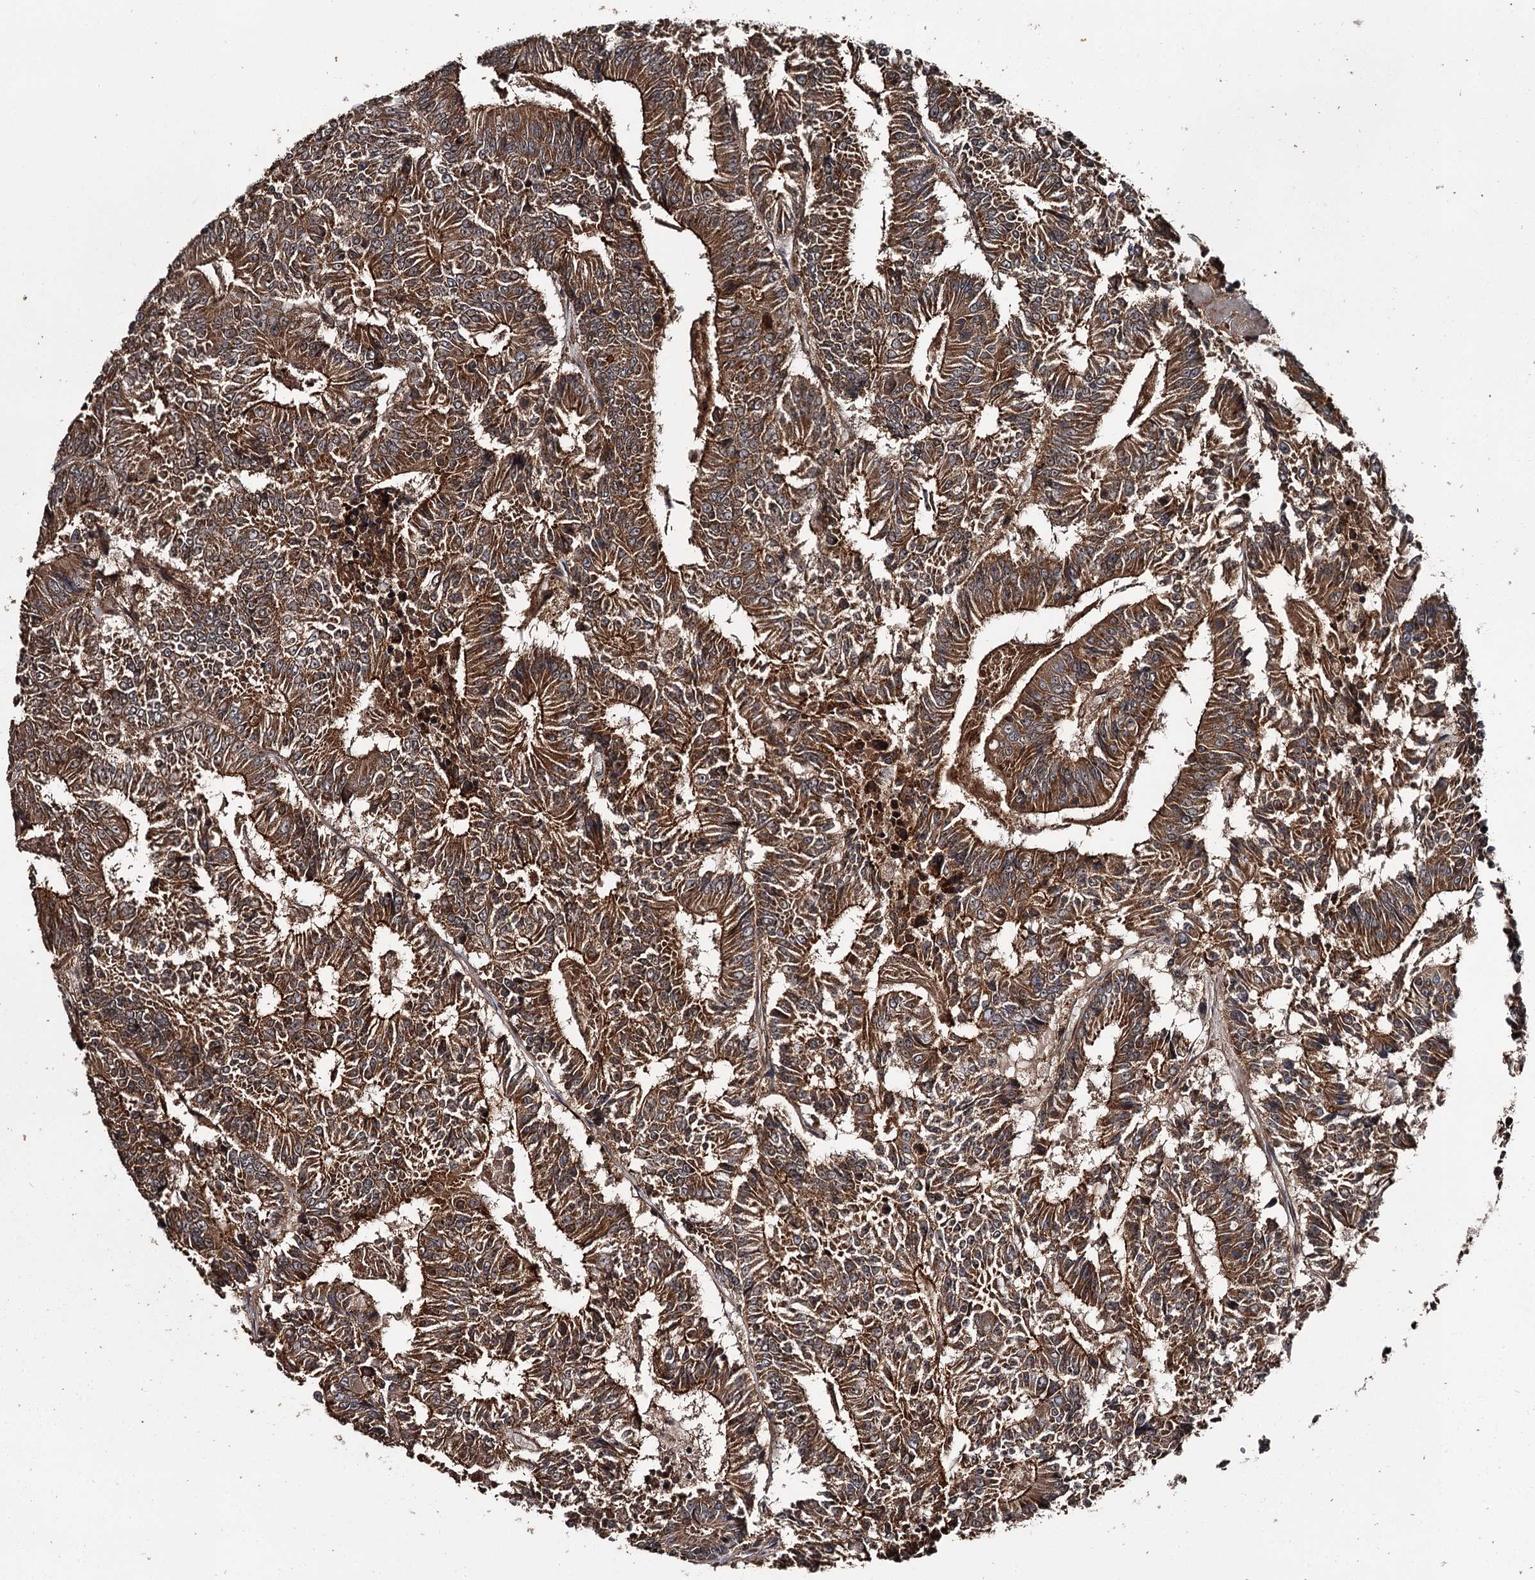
{"staining": {"intensity": "strong", "quantity": ">75%", "location": "cytoplasmic/membranous"}, "tissue": "colorectal cancer", "cell_type": "Tumor cells", "image_type": "cancer", "snomed": [{"axis": "morphology", "description": "Adenocarcinoma, NOS"}, {"axis": "topography", "description": "Colon"}], "caption": "Immunohistochemistry (IHC) photomicrograph of neoplastic tissue: adenocarcinoma (colorectal) stained using IHC demonstrates high levels of strong protein expression localized specifically in the cytoplasmic/membranous of tumor cells, appearing as a cytoplasmic/membranous brown color.", "gene": "RAB21", "patient": {"sex": "male", "age": 83}}